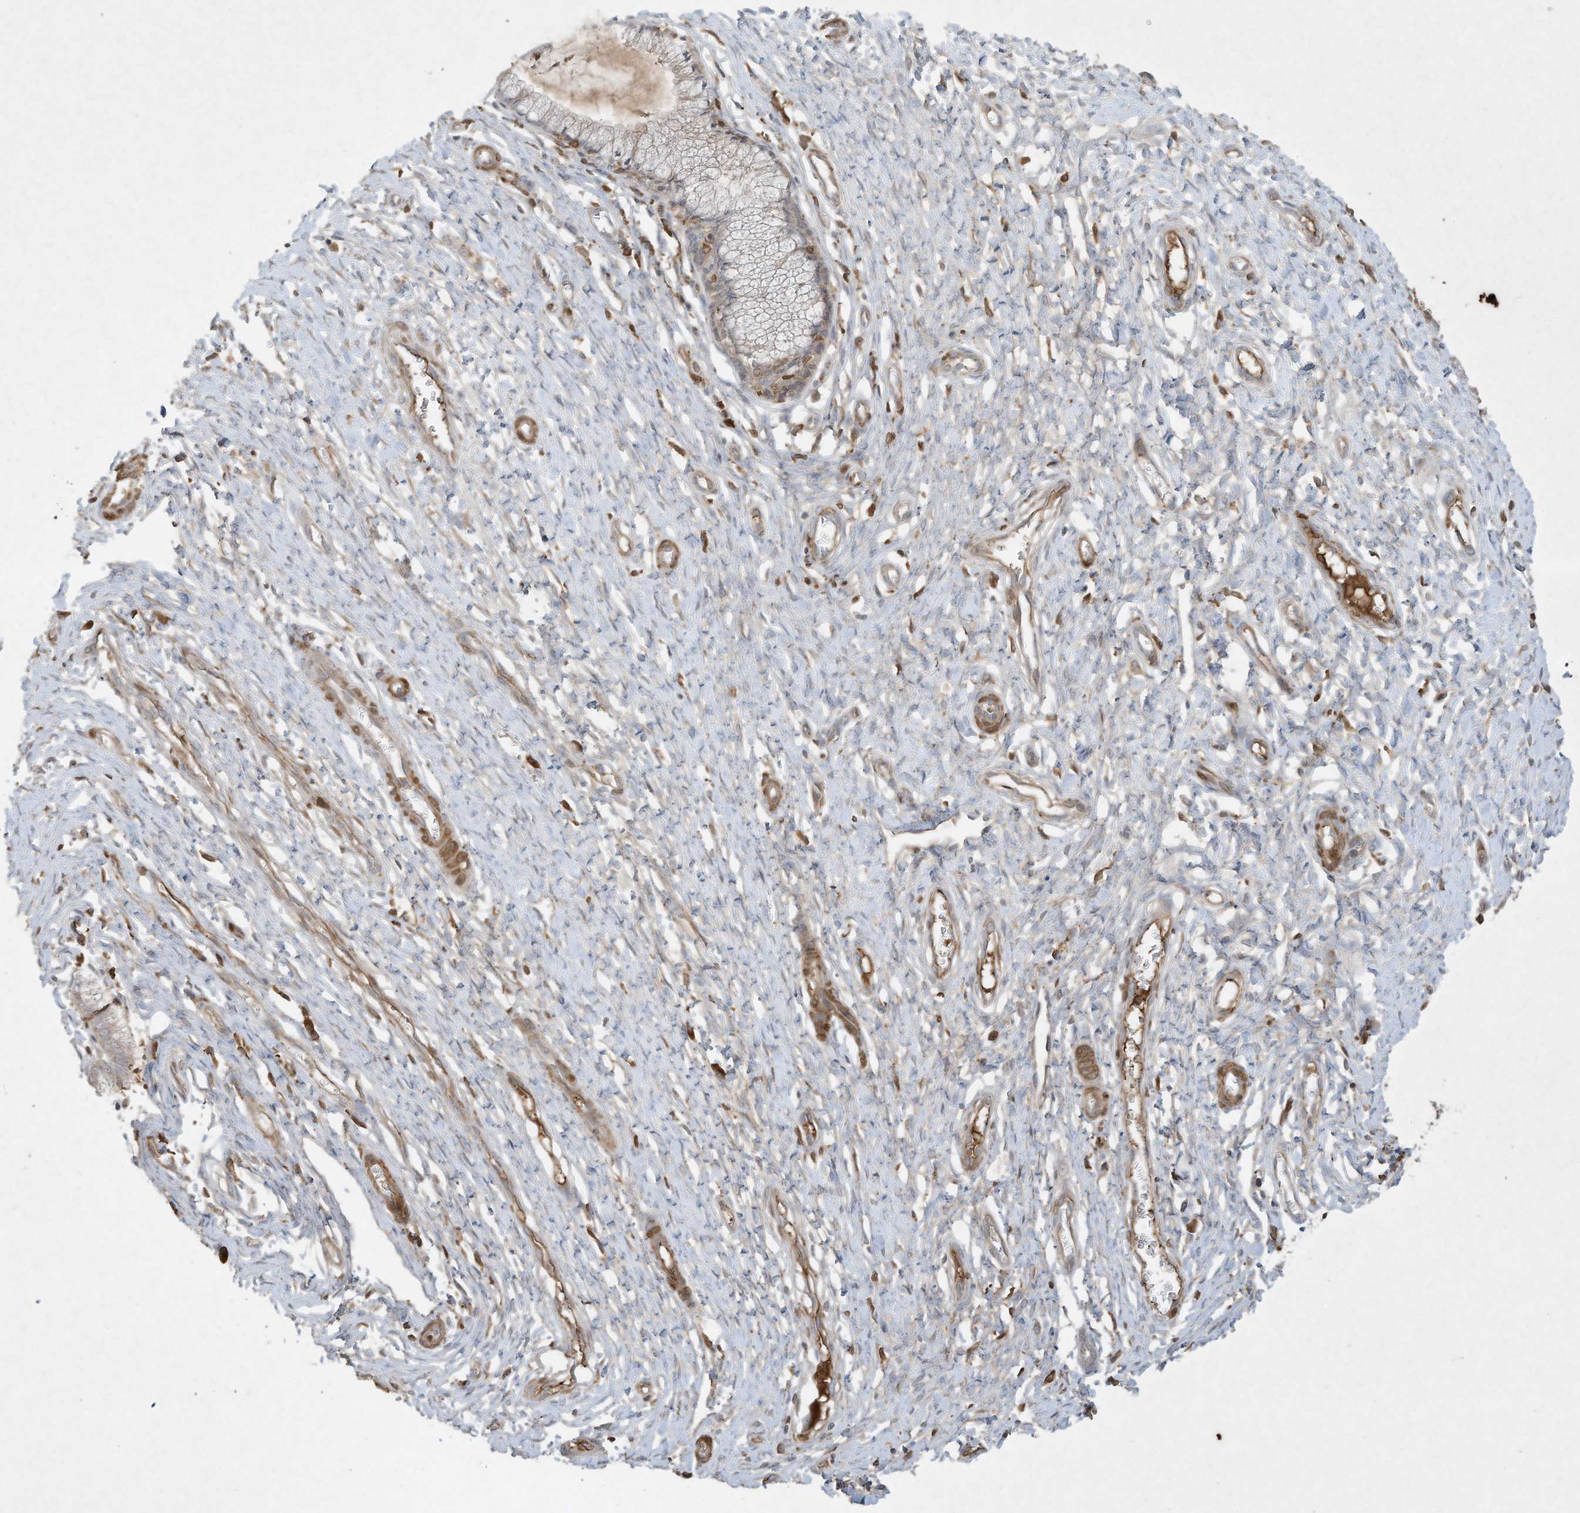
{"staining": {"intensity": "moderate", "quantity": "<25%", "location": "cytoplasmic/membranous"}, "tissue": "cervix", "cell_type": "Glandular cells", "image_type": "normal", "snomed": [{"axis": "morphology", "description": "Normal tissue, NOS"}, {"axis": "topography", "description": "Cervix"}], "caption": "Immunohistochemistry (IHC) (DAB (3,3'-diaminobenzidine)) staining of normal cervix shows moderate cytoplasmic/membranous protein expression in about <25% of glandular cells.", "gene": "FETUB", "patient": {"sex": "female", "age": 55}}